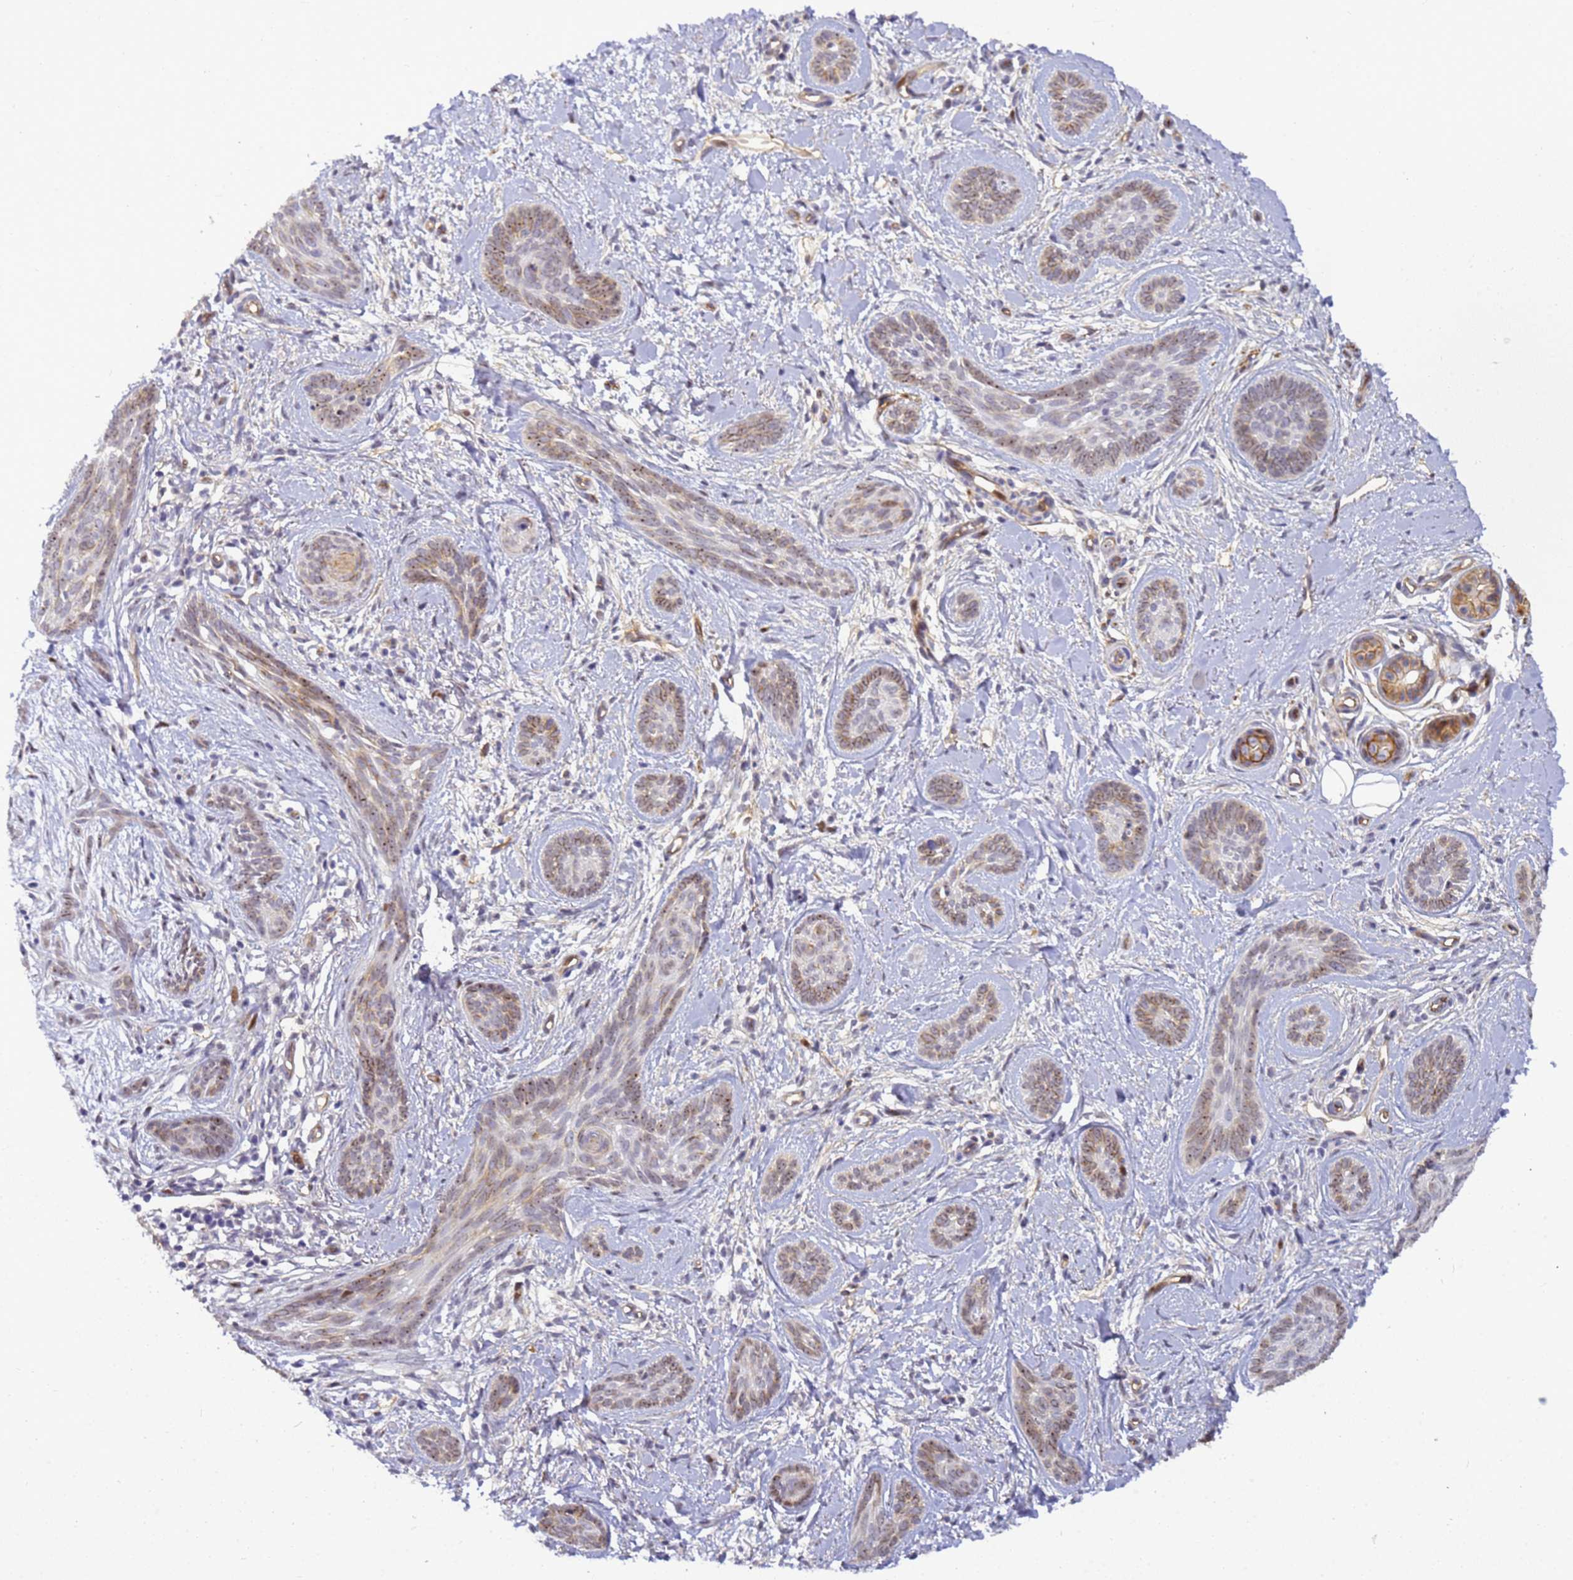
{"staining": {"intensity": "moderate", "quantity": "<25%", "location": "nuclear"}, "tissue": "skin cancer", "cell_type": "Tumor cells", "image_type": "cancer", "snomed": [{"axis": "morphology", "description": "Basal cell carcinoma"}, {"axis": "topography", "description": "Skin"}], "caption": "An immunohistochemistry histopathology image of tumor tissue is shown. Protein staining in brown highlights moderate nuclear positivity in skin cancer (basal cell carcinoma) within tumor cells. The protein of interest is shown in brown color, while the nuclei are stained blue.", "gene": "GON4L", "patient": {"sex": "female", "age": 81}}